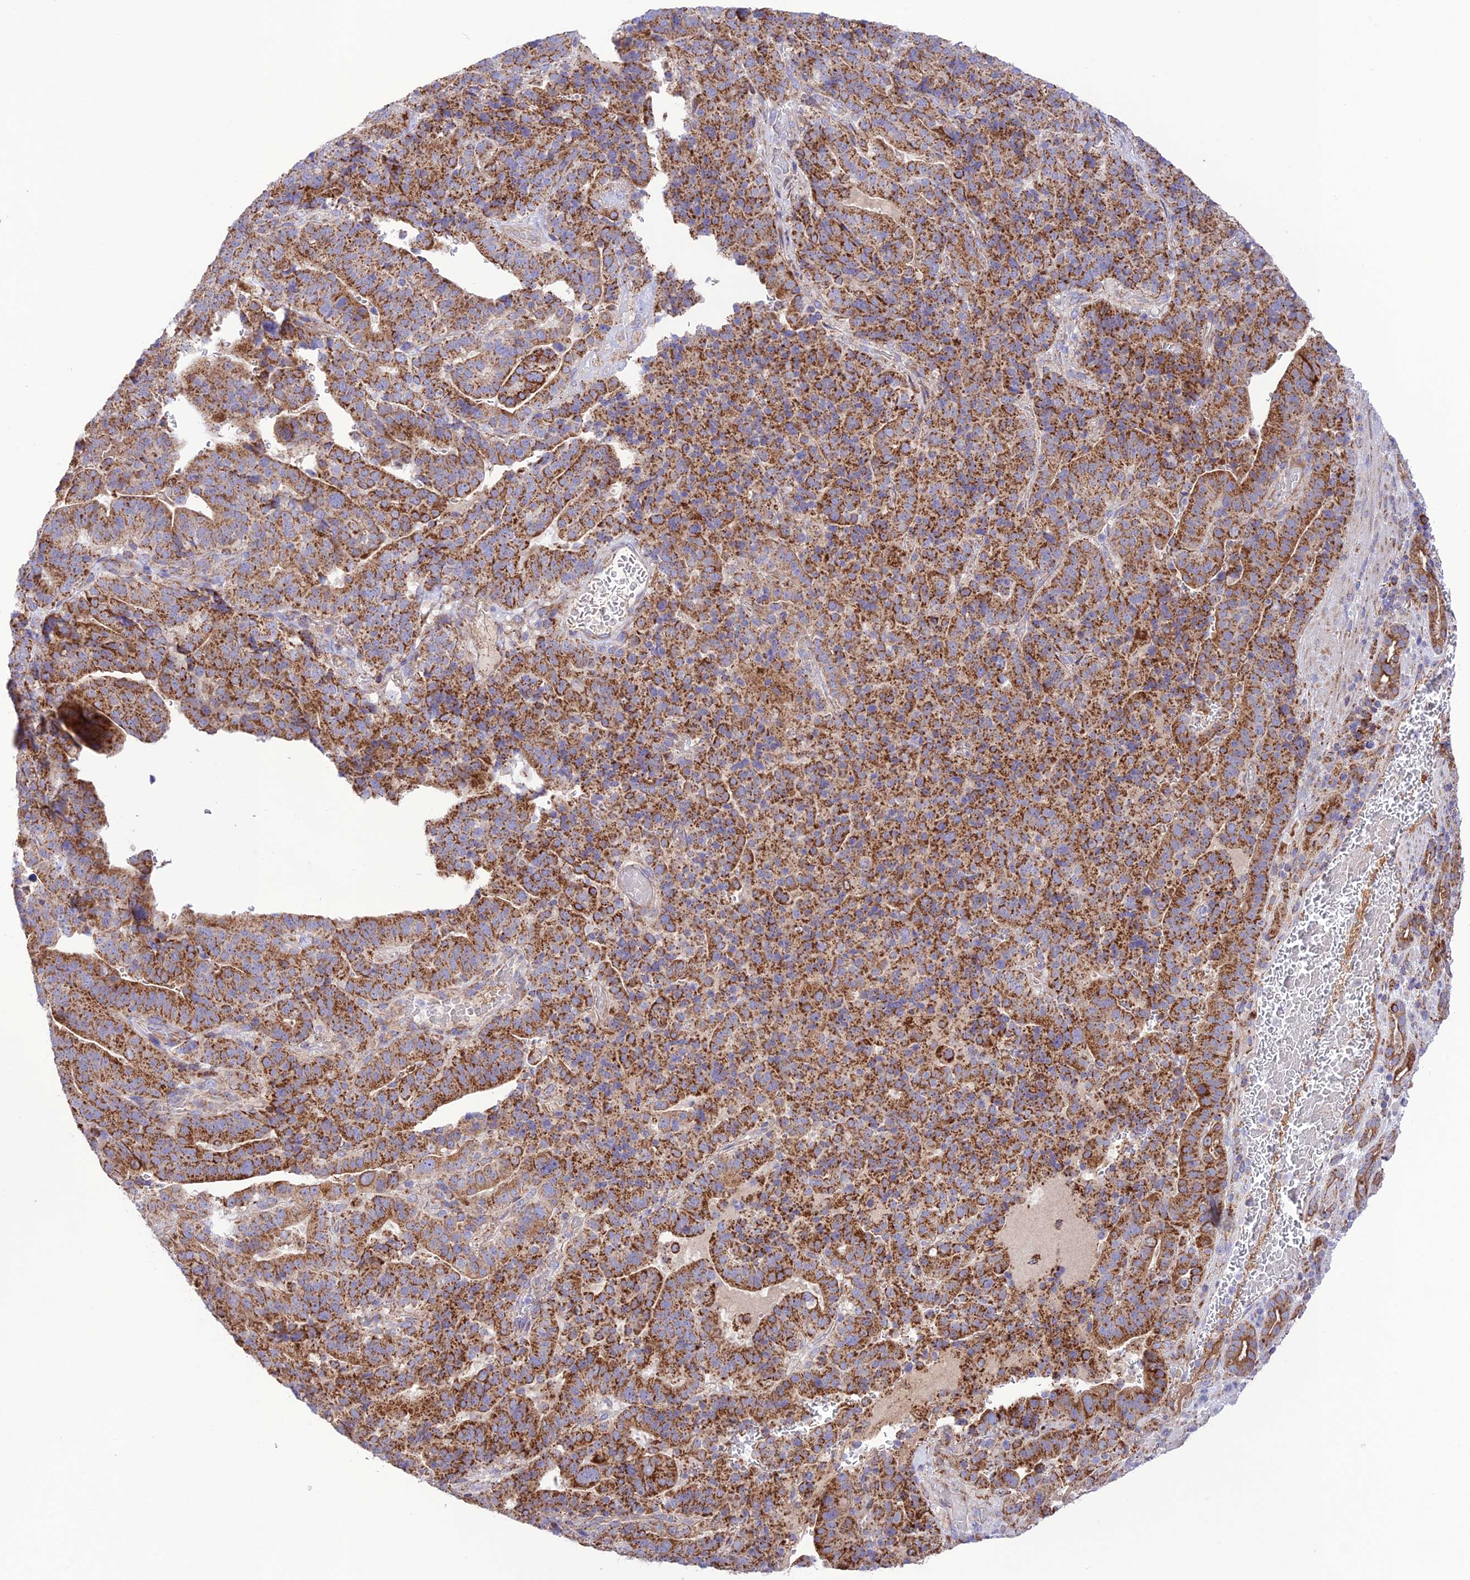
{"staining": {"intensity": "strong", "quantity": ">75%", "location": "cytoplasmic/membranous"}, "tissue": "stomach cancer", "cell_type": "Tumor cells", "image_type": "cancer", "snomed": [{"axis": "morphology", "description": "Adenocarcinoma, NOS"}, {"axis": "topography", "description": "Stomach"}], "caption": "Brown immunohistochemical staining in stomach cancer shows strong cytoplasmic/membranous positivity in about >75% of tumor cells. The staining was performed using DAB to visualize the protein expression in brown, while the nuclei were stained in blue with hematoxylin (Magnification: 20x).", "gene": "UAP1L1", "patient": {"sex": "male", "age": 48}}